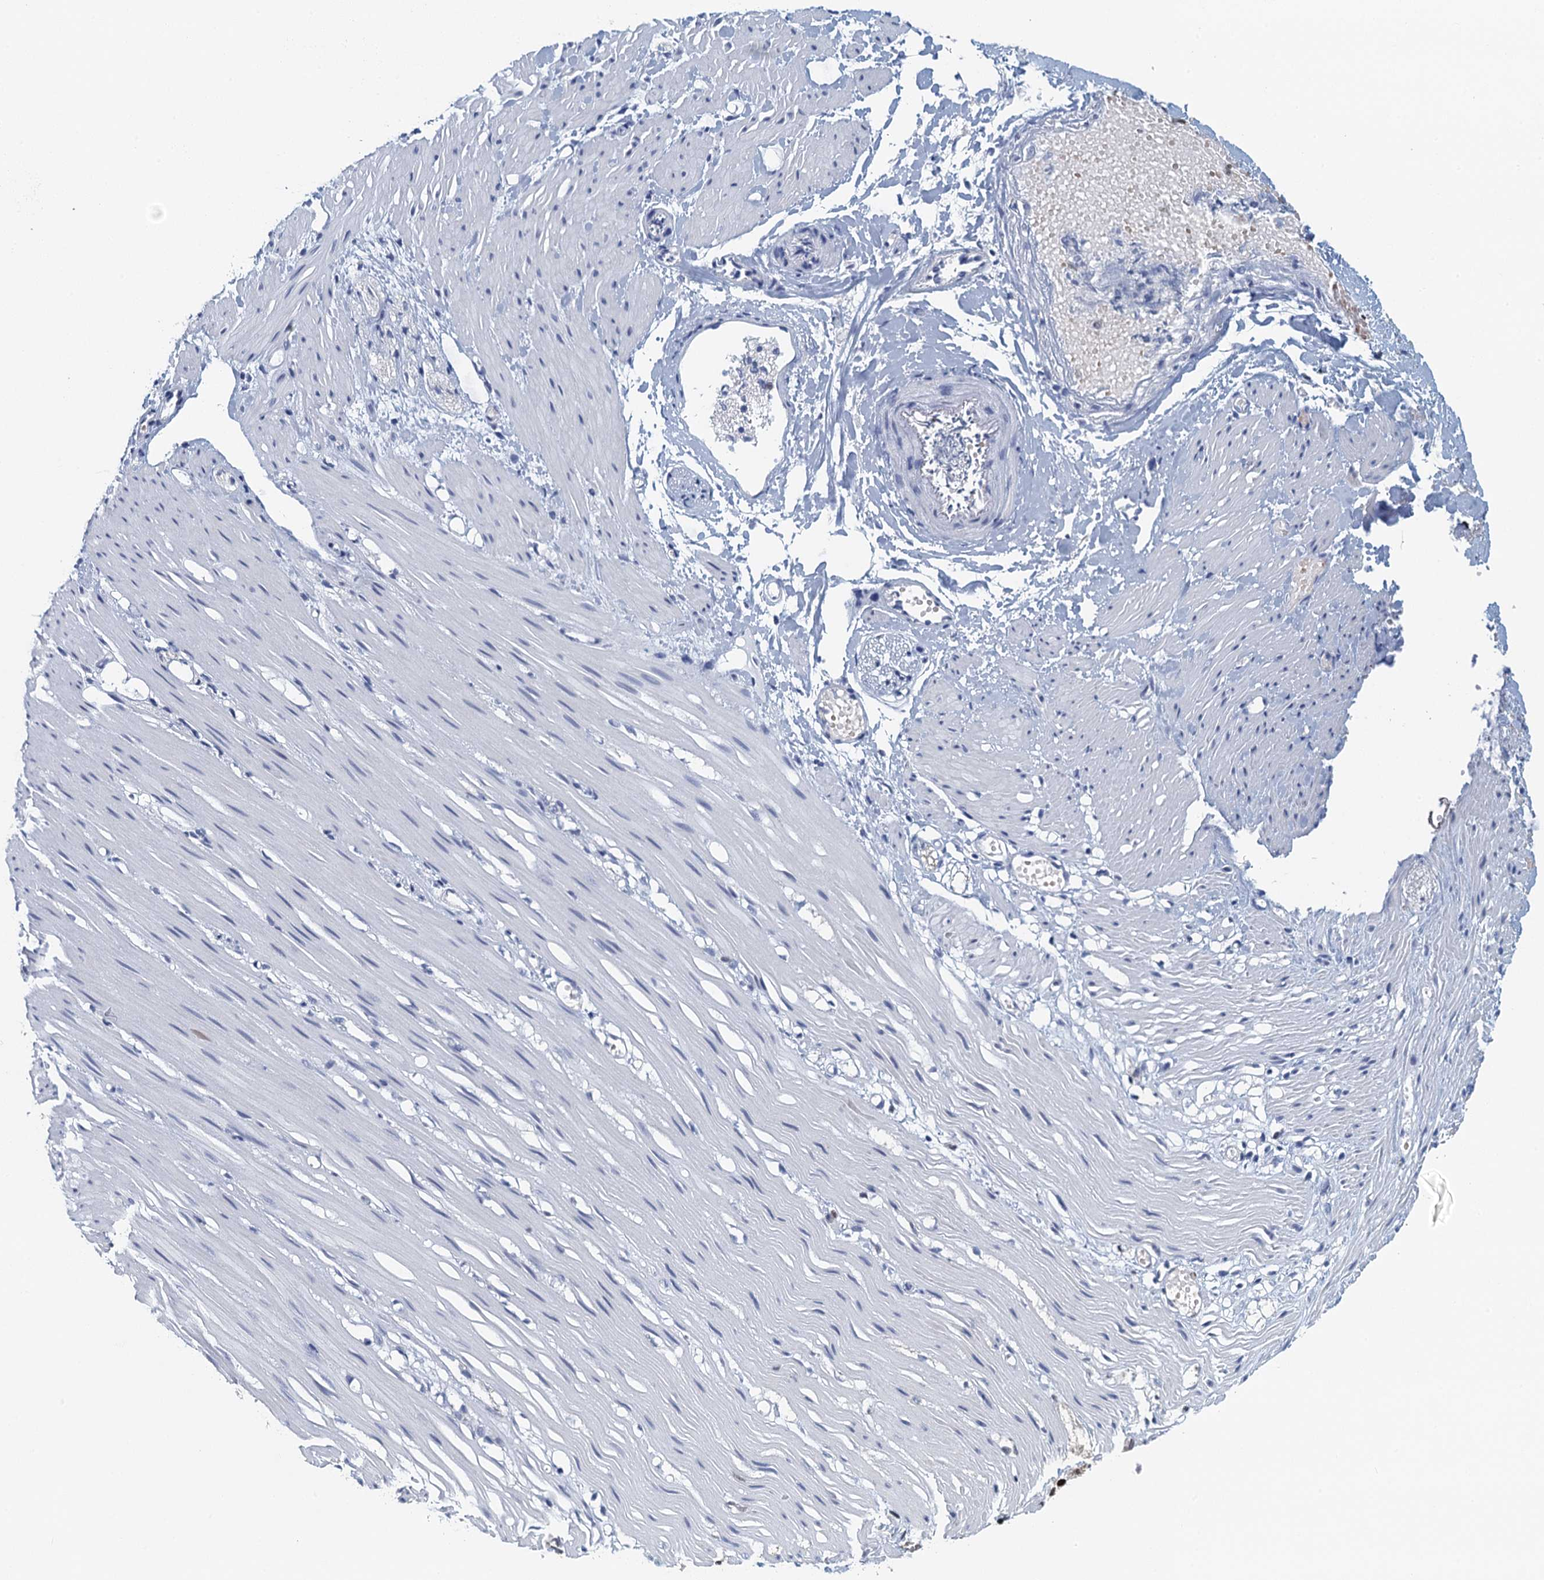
{"staining": {"intensity": "moderate", "quantity": "<25%", "location": "nuclear"}, "tissue": "adipose tissue", "cell_type": "Adipocytes", "image_type": "normal", "snomed": [{"axis": "morphology", "description": "Normal tissue, NOS"}, {"axis": "morphology", "description": "Adenocarcinoma, NOS"}, {"axis": "topography", "description": "Colon"}, {"axis": "topography", "description": "Peripheral nerve tissue"}], "caption": "Adipose tissue stained for a protein shows moderate nuclear positivity in adipocytes. The protein of interest is shown in brown color, while the nuclei are stained blue.", "gene": "TTLL9", "patient": {"sex": "male", "age": 14}}